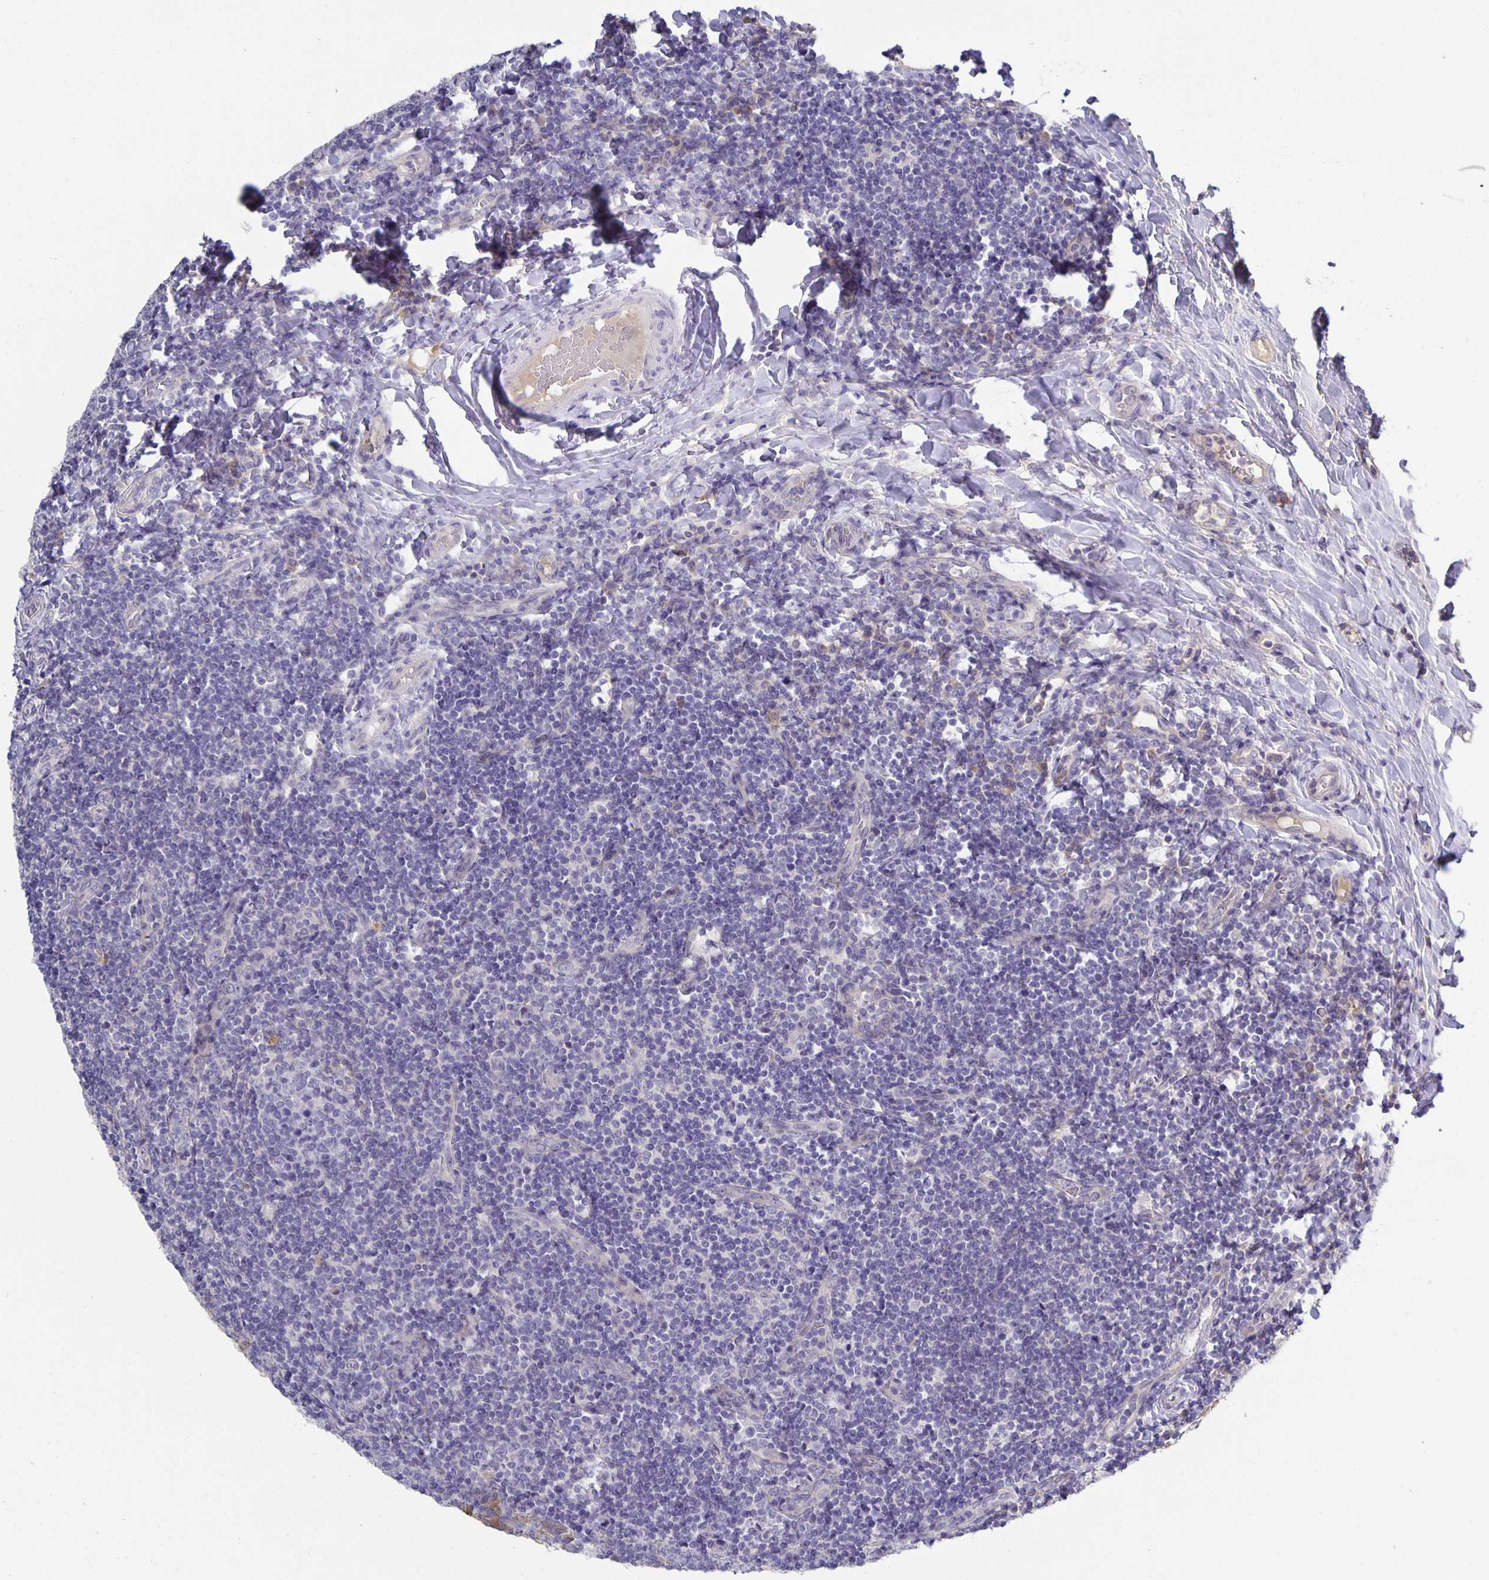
{"staining": {"intensity": "negative", "quantity": "none", "location": "none"}, "tissue": "tonsil", "cell_type": "Germinal center cells", "image_type": "normal", "snomed": [{"axis": "morphology", "description": "Normal tissue, NOS"}, {"axis": "topography", "description": "Tonsil"}], "caption": "There is no significant expression in germinal center cells of tonsil.", "gene": "PTPN3", "patient": {"sex": "female", "age": 10}}